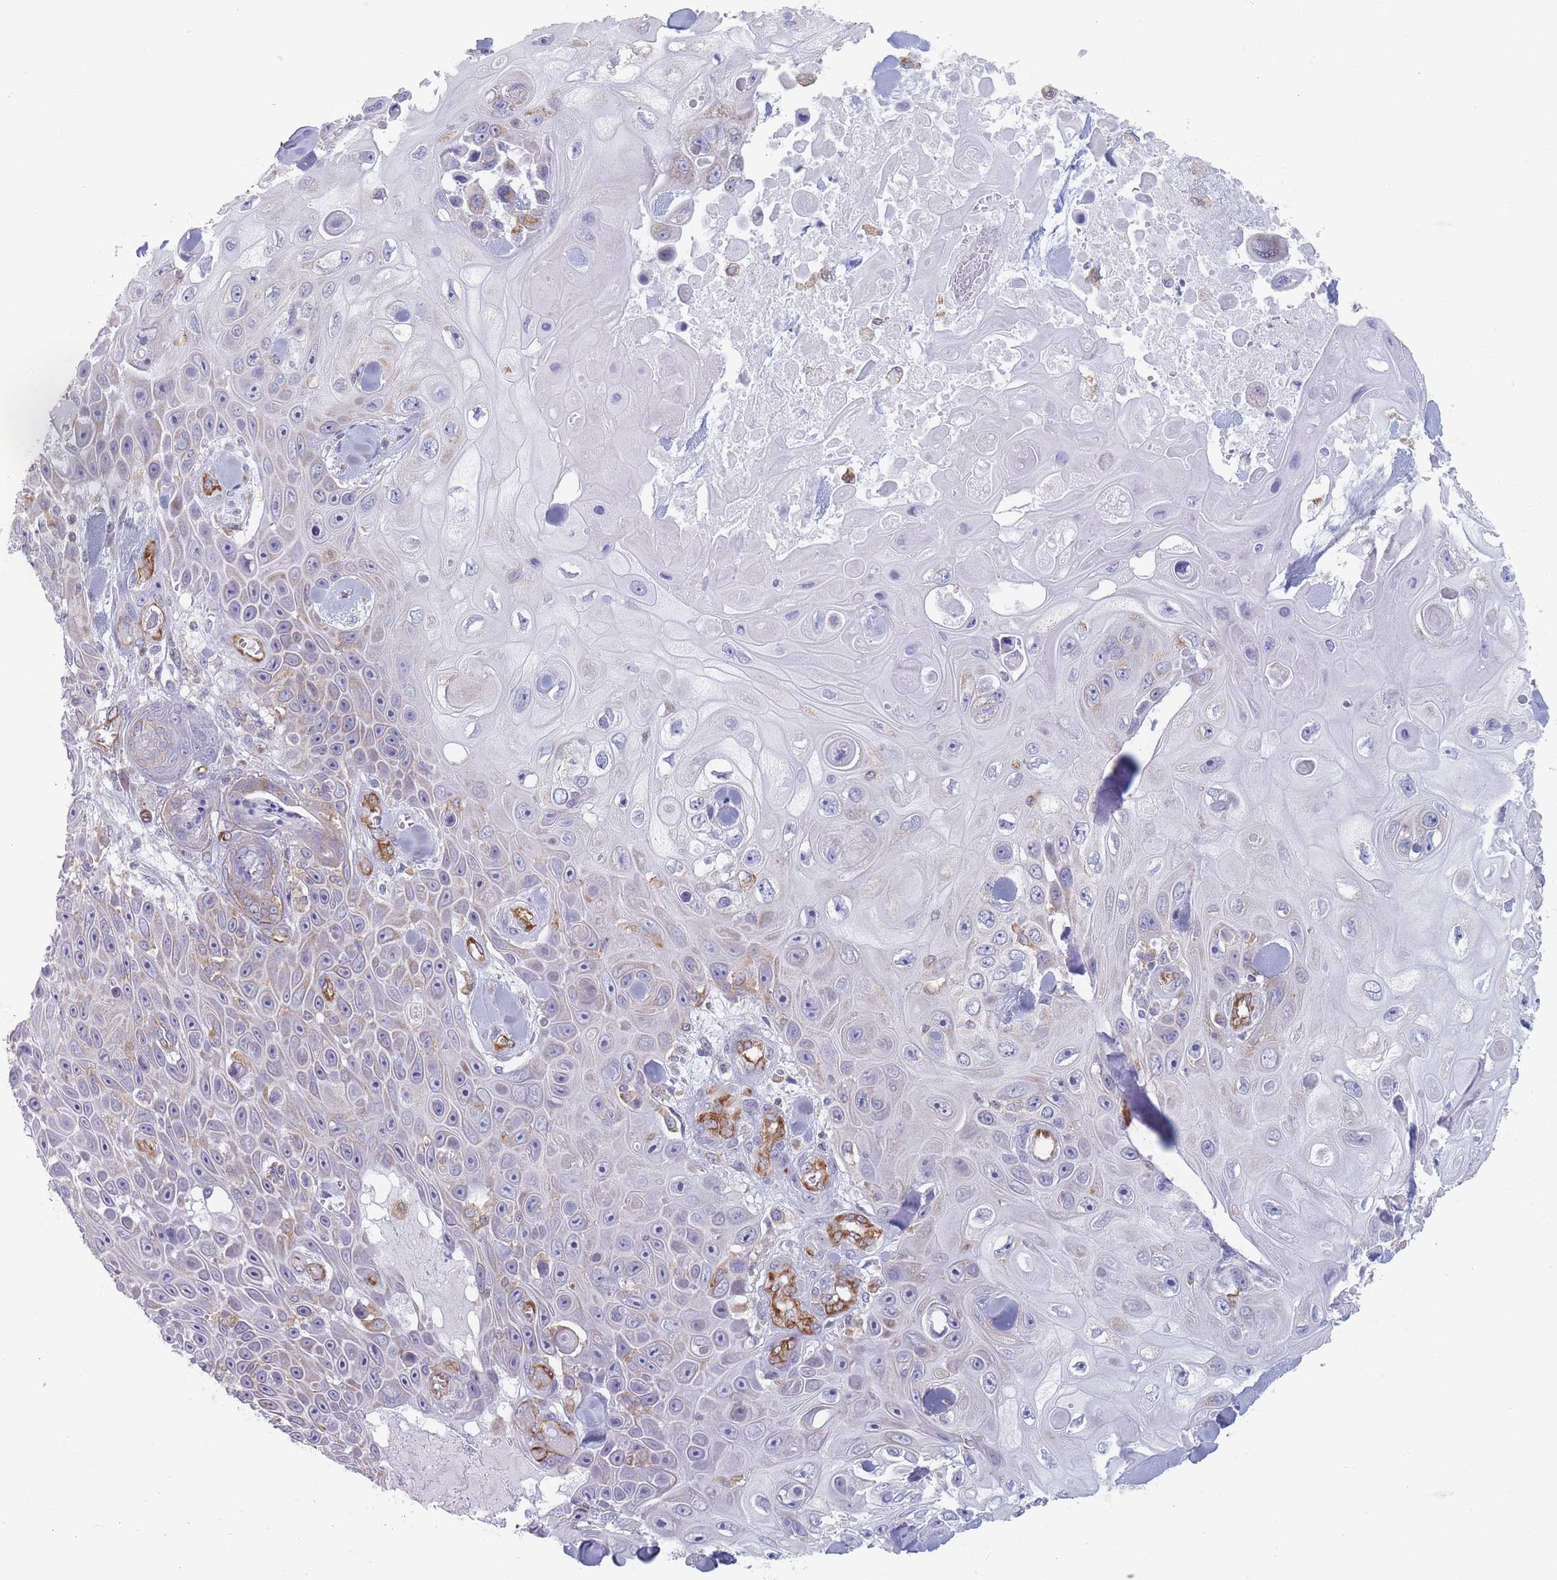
{"staining": {"intensity": "negative", "quantity": "none", "location": "none"}, "tissue": "skin cancer", "cell_type": "Tumor cells", "image_type": "cancer", "snomed": [{"axis": "morphology", "description": "Squamous cell carcinoma, NOS"}, {"axis": "topography", "description": "Skin"}], "caption": "Skin cancer stained for a protein using immunohistochemistry exhibits no staining tumor cells.", "gene": "MAP1S", "patient": {"sex": "male", "age": 82}}